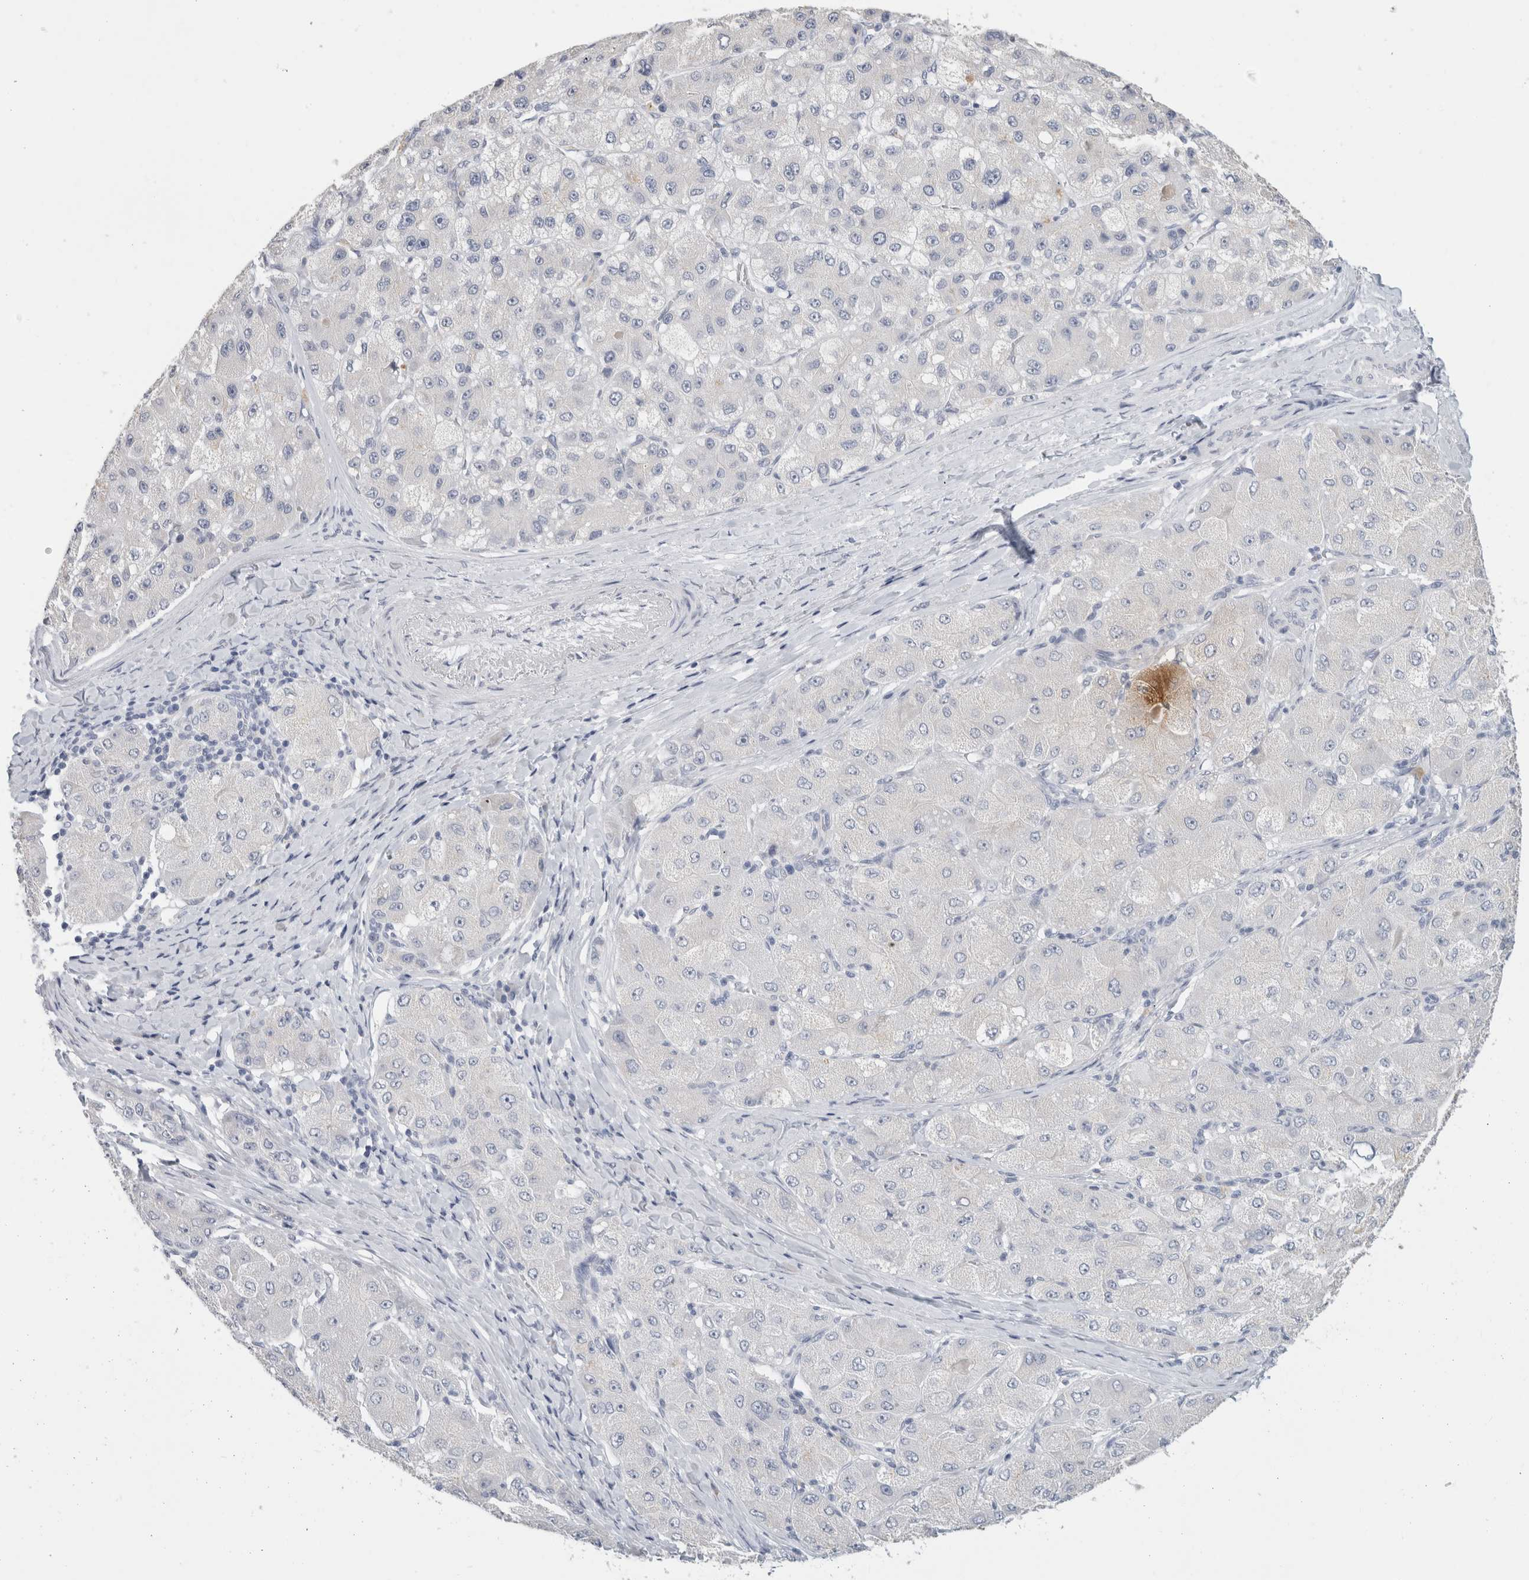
{"staining": {"intensity": "negative", "quantity": "none", "location": "none"}, "tissue": "liver cancer", "cell_type": "Tumor cells", "image_type": "cancer", "snomed": [{"axis": "morphology", "description": "Carcinoma, Hepatocellular, NOS"}, {"axis": "topography", "description": "Liver"}], "caption": "This is an immunohistochemistry (IHC) micrograph of liver cancer. There is no positivity in tumor cells.", "gene": "BCAN", "patient": {"sex": "male", "age": 80}}